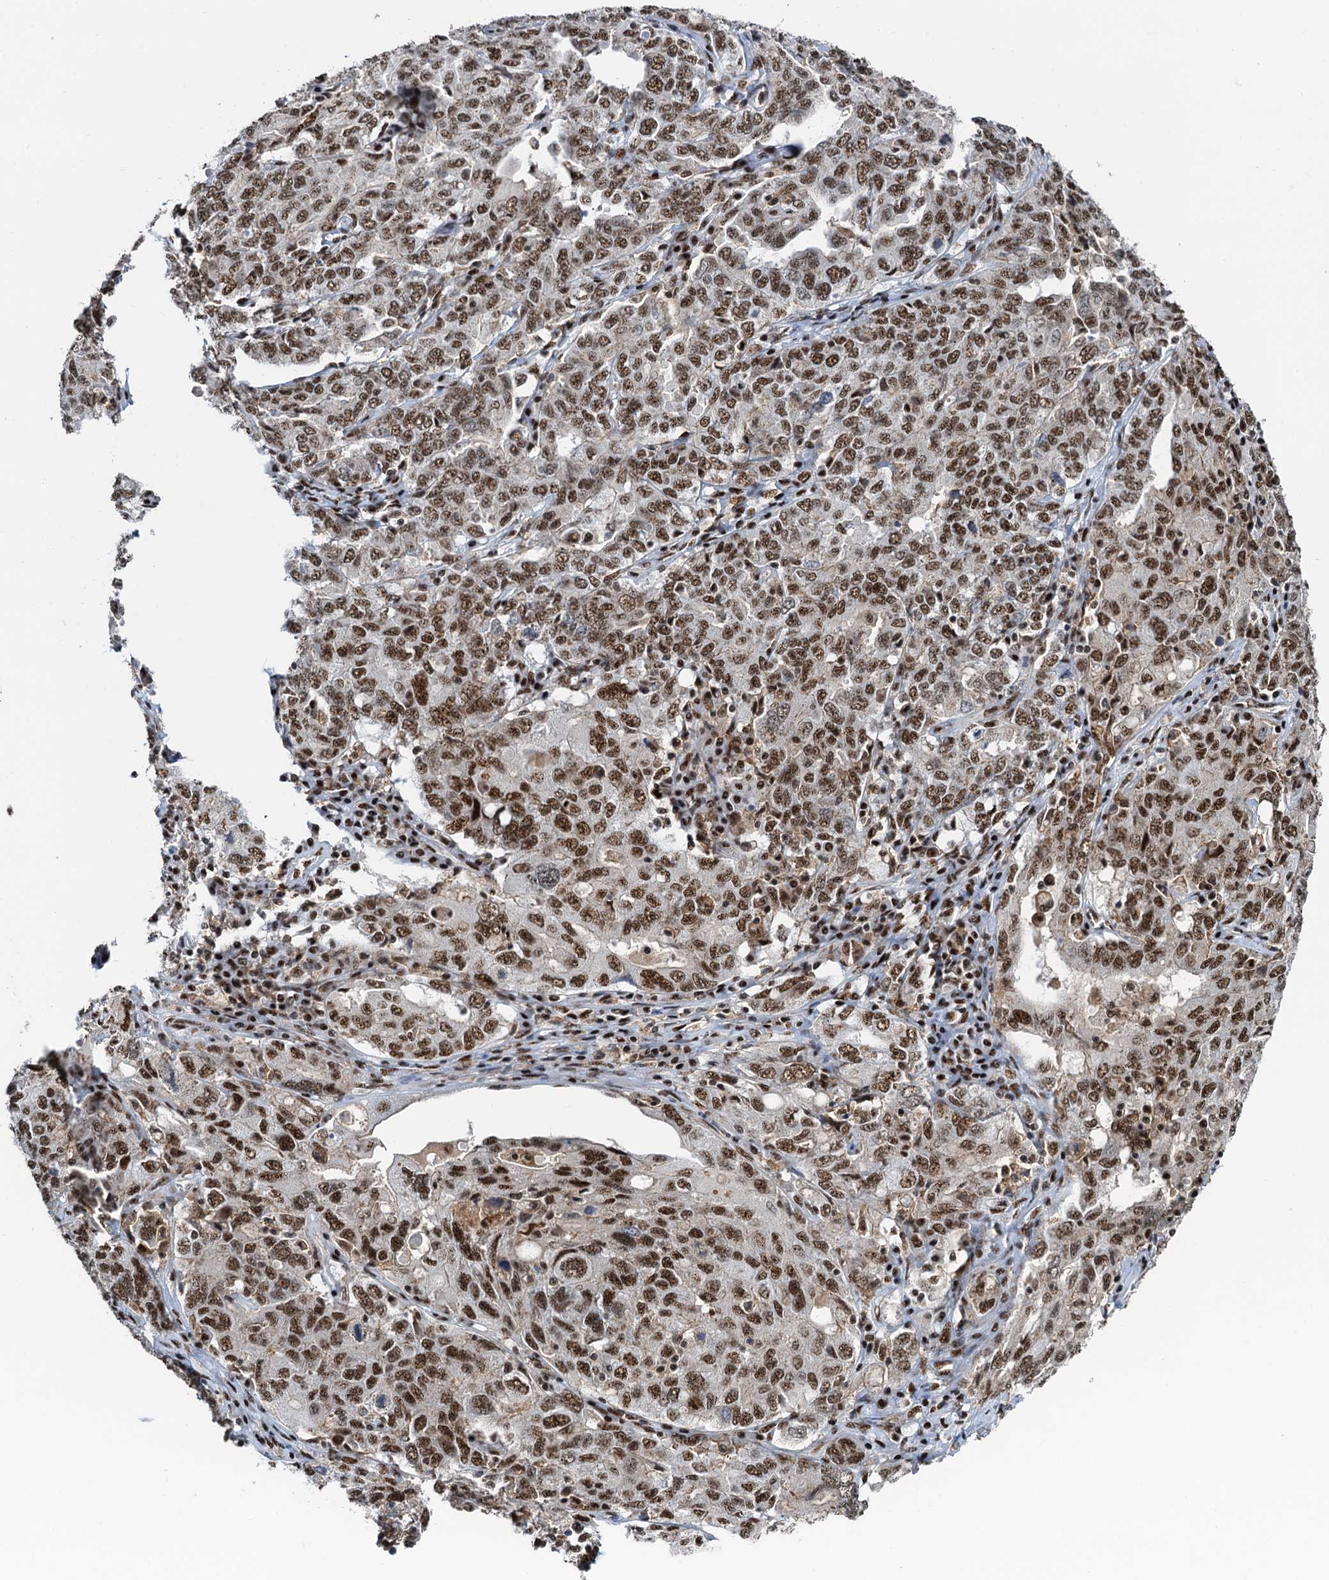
{"staining": {"intensity": "moderate", "quantity": ">75%", "location": "nuclear"}, "tissue": "ovarian cancer", "cell_type": "Tumor cells", "image_type": "cancer", "snomed": [{"axis": "morphology", "description": "Carcinoma, endometroid"}, {"axis": "topography", "description": "Ovary"}], "caption": "Ovarian endometroid carcinoma stained for a protein (brown) displays moderate nuclear positive positivity in about >75% of tumor cells.", "gene": "RBM26", "patient": {"sex": "female", "age": 62}}